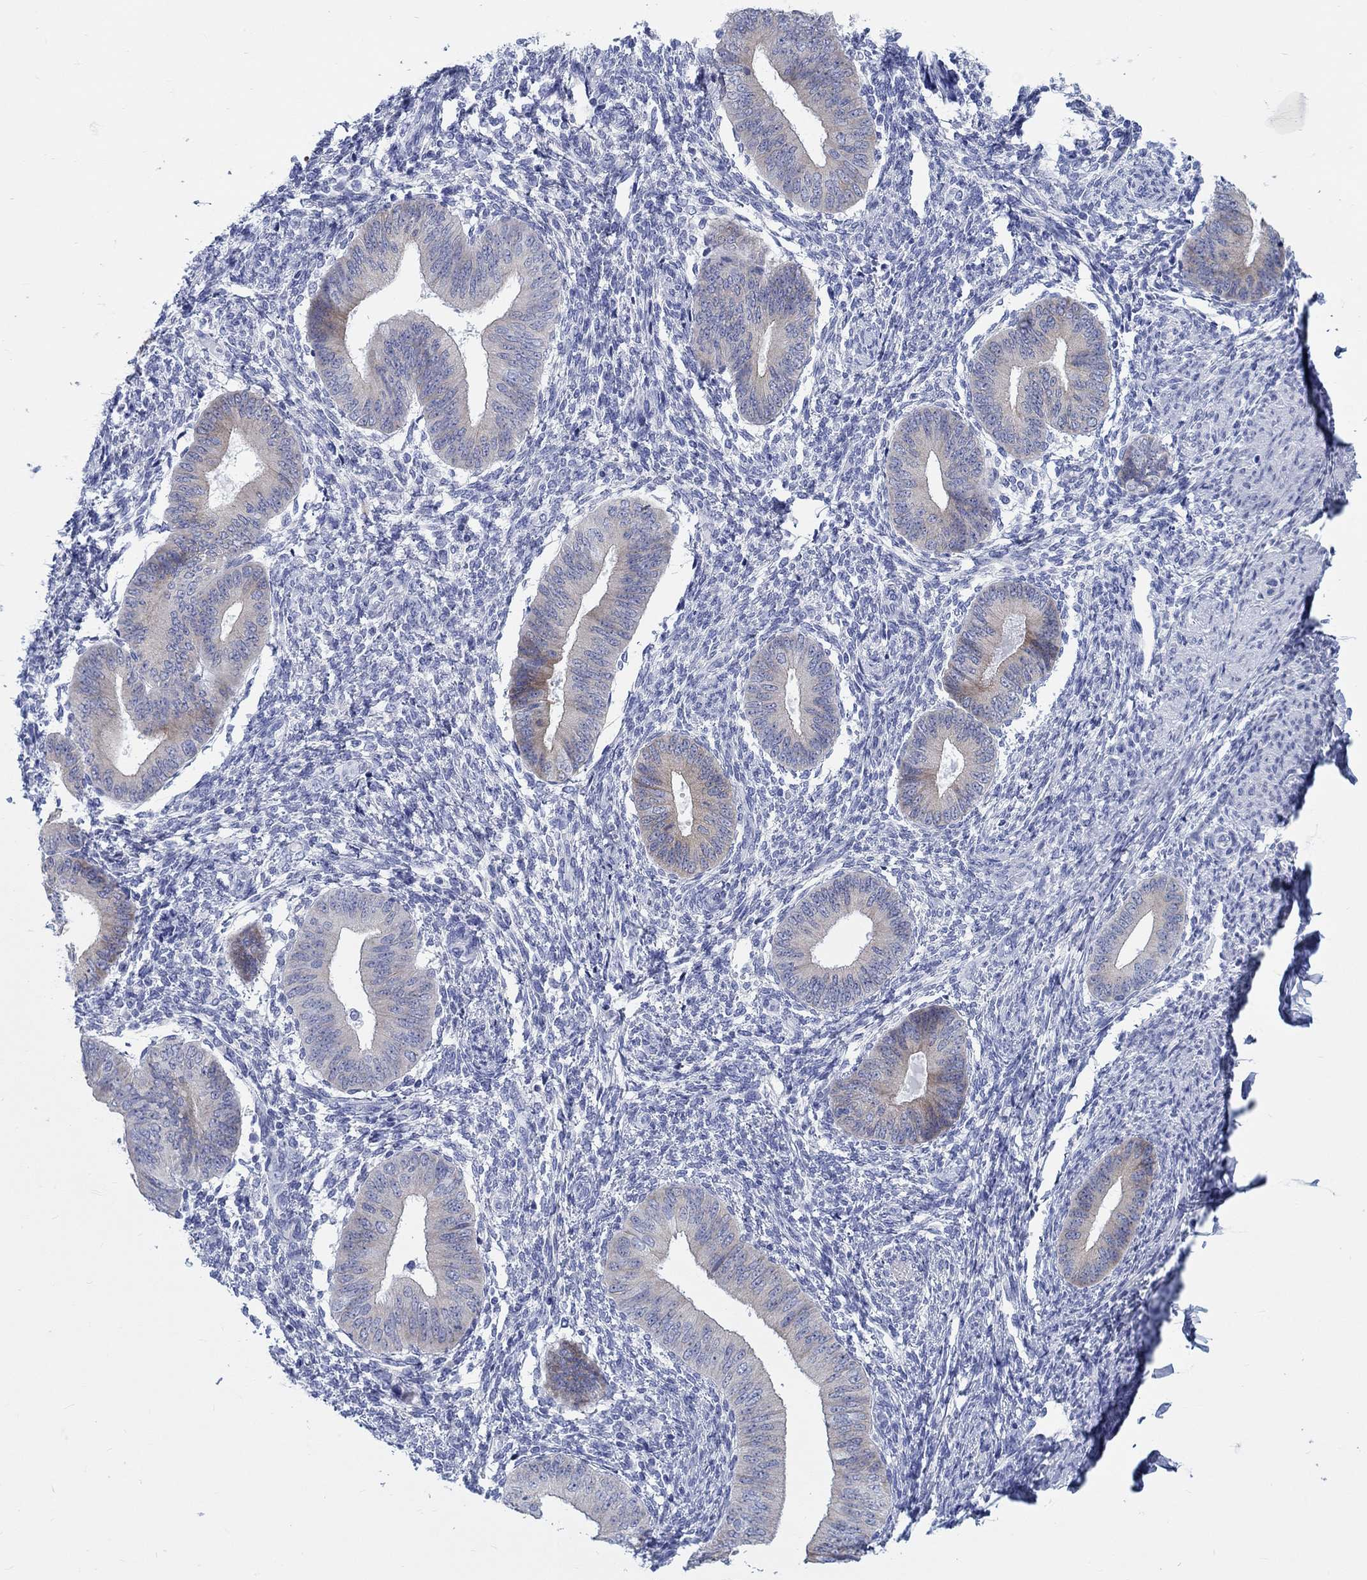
{"staining": {"intensity": "negative", "quantity": "none", "location": "none"}, "tissue": "endometrium", "cell_type": "Cells in endometrial stroma", "image_type": "normal", "snomed": [{"axis": "morphology", "description": "Normal tissue, NOS"}, {"axis": "topography", "description": "Endometrium"}], "caption": "This image is of normal endometrium stained with IHC to label a protein in brown with the nuclei are counter-stained blue. There is no expression in cells in endometrial stroma.", "gene": "RD3L", "patient": {"sex": "female", "age": 47}}